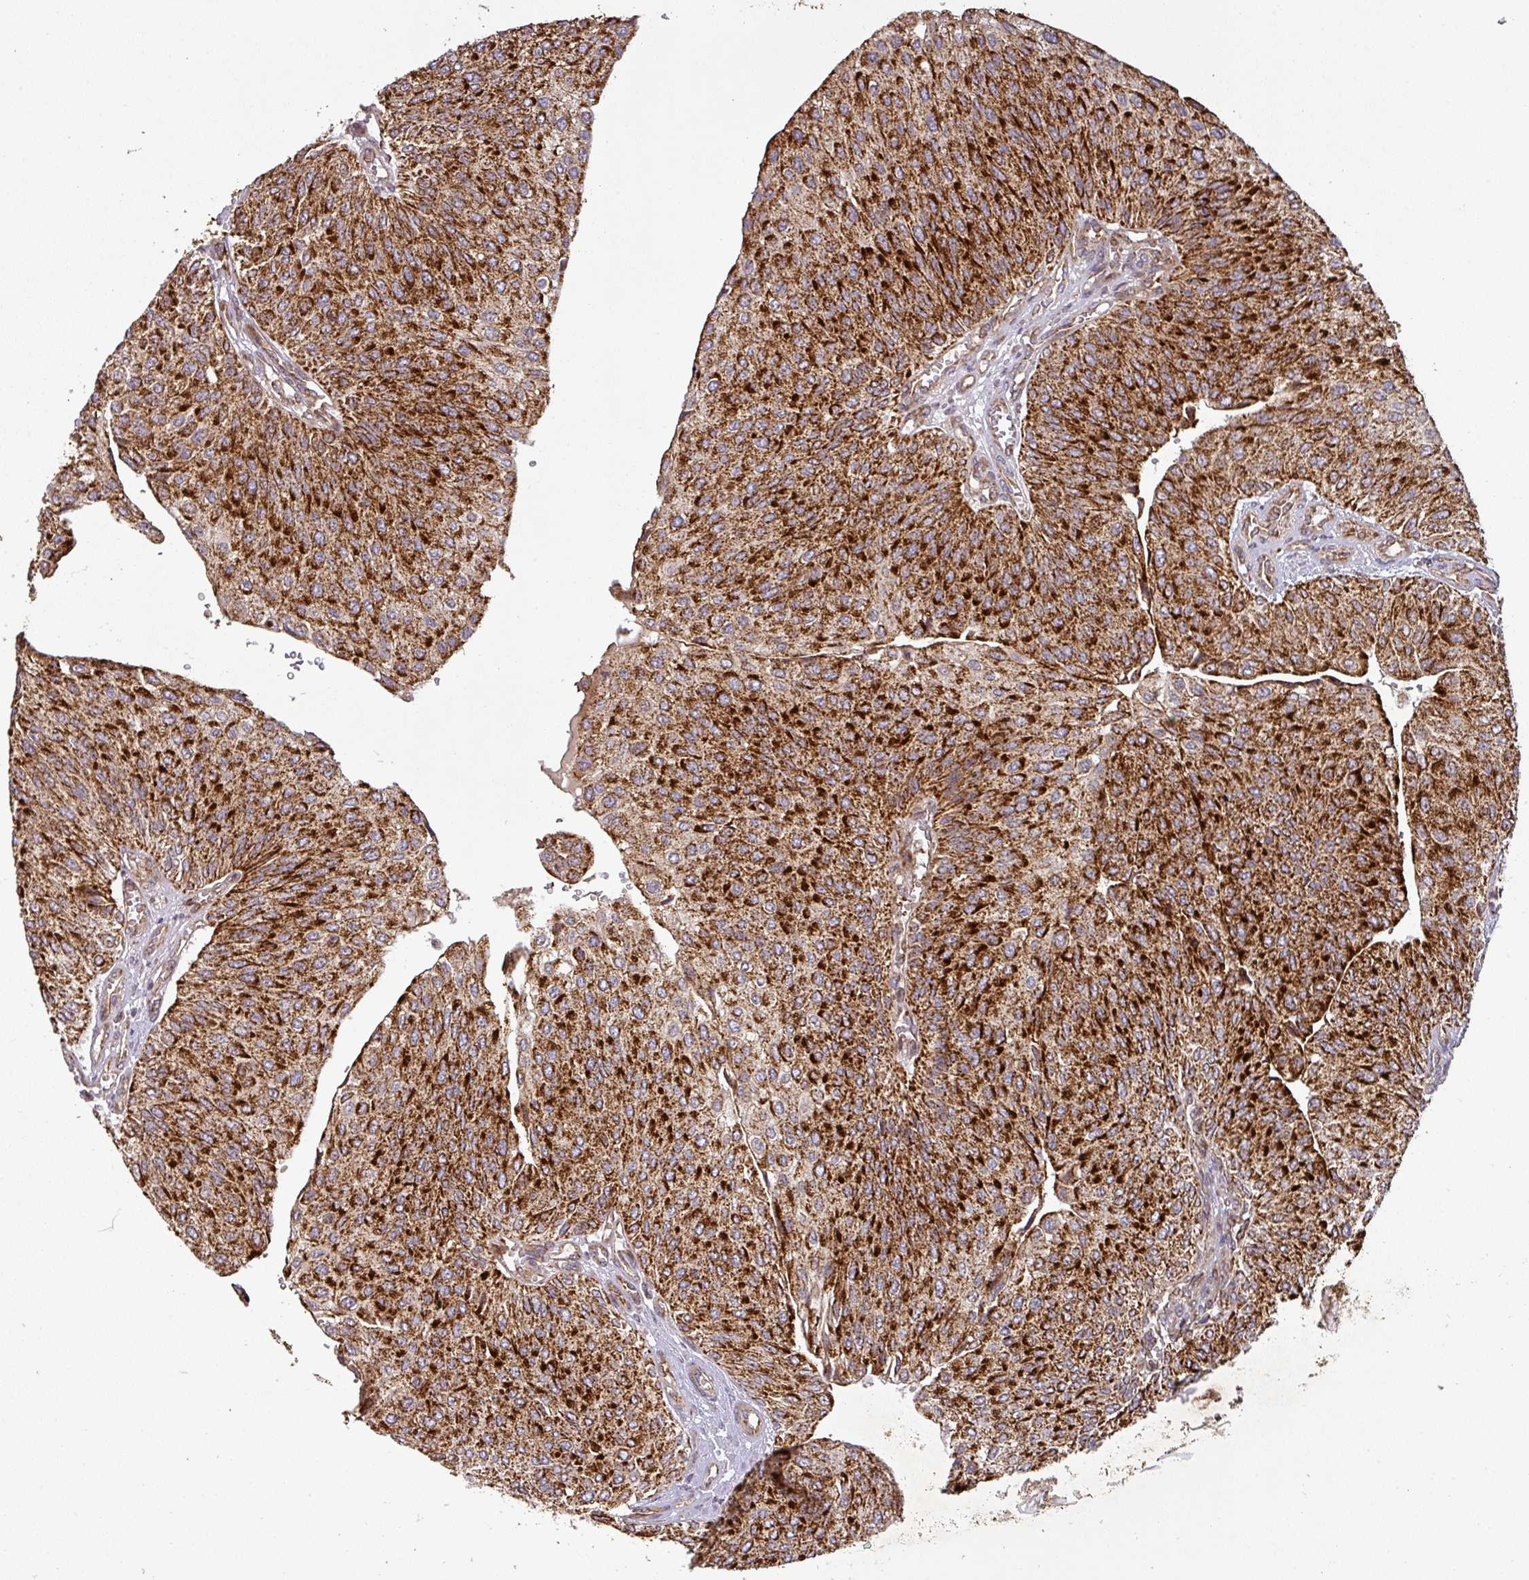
{"staining": {"intensity": "strong", "quantity": ">75%", "location": "cytoplasmic/membranous"}, "tissue": "urothelial cancer", "cell_type": "Tumor cells", "image_type": "cancer", "snomed": [{"axis": "morphology", "description": "Urothelial carcinoma, NOS"}, {"axis": "topography", "description": "Urinary bladder"}], "caption": "Protein expression analysis of urothelial cancer displays strong cytoplasmic/membranous expression in about >75% of tumor cells.", "gene": "GPD2", "patient": {"sex": "male", "age": 67}}